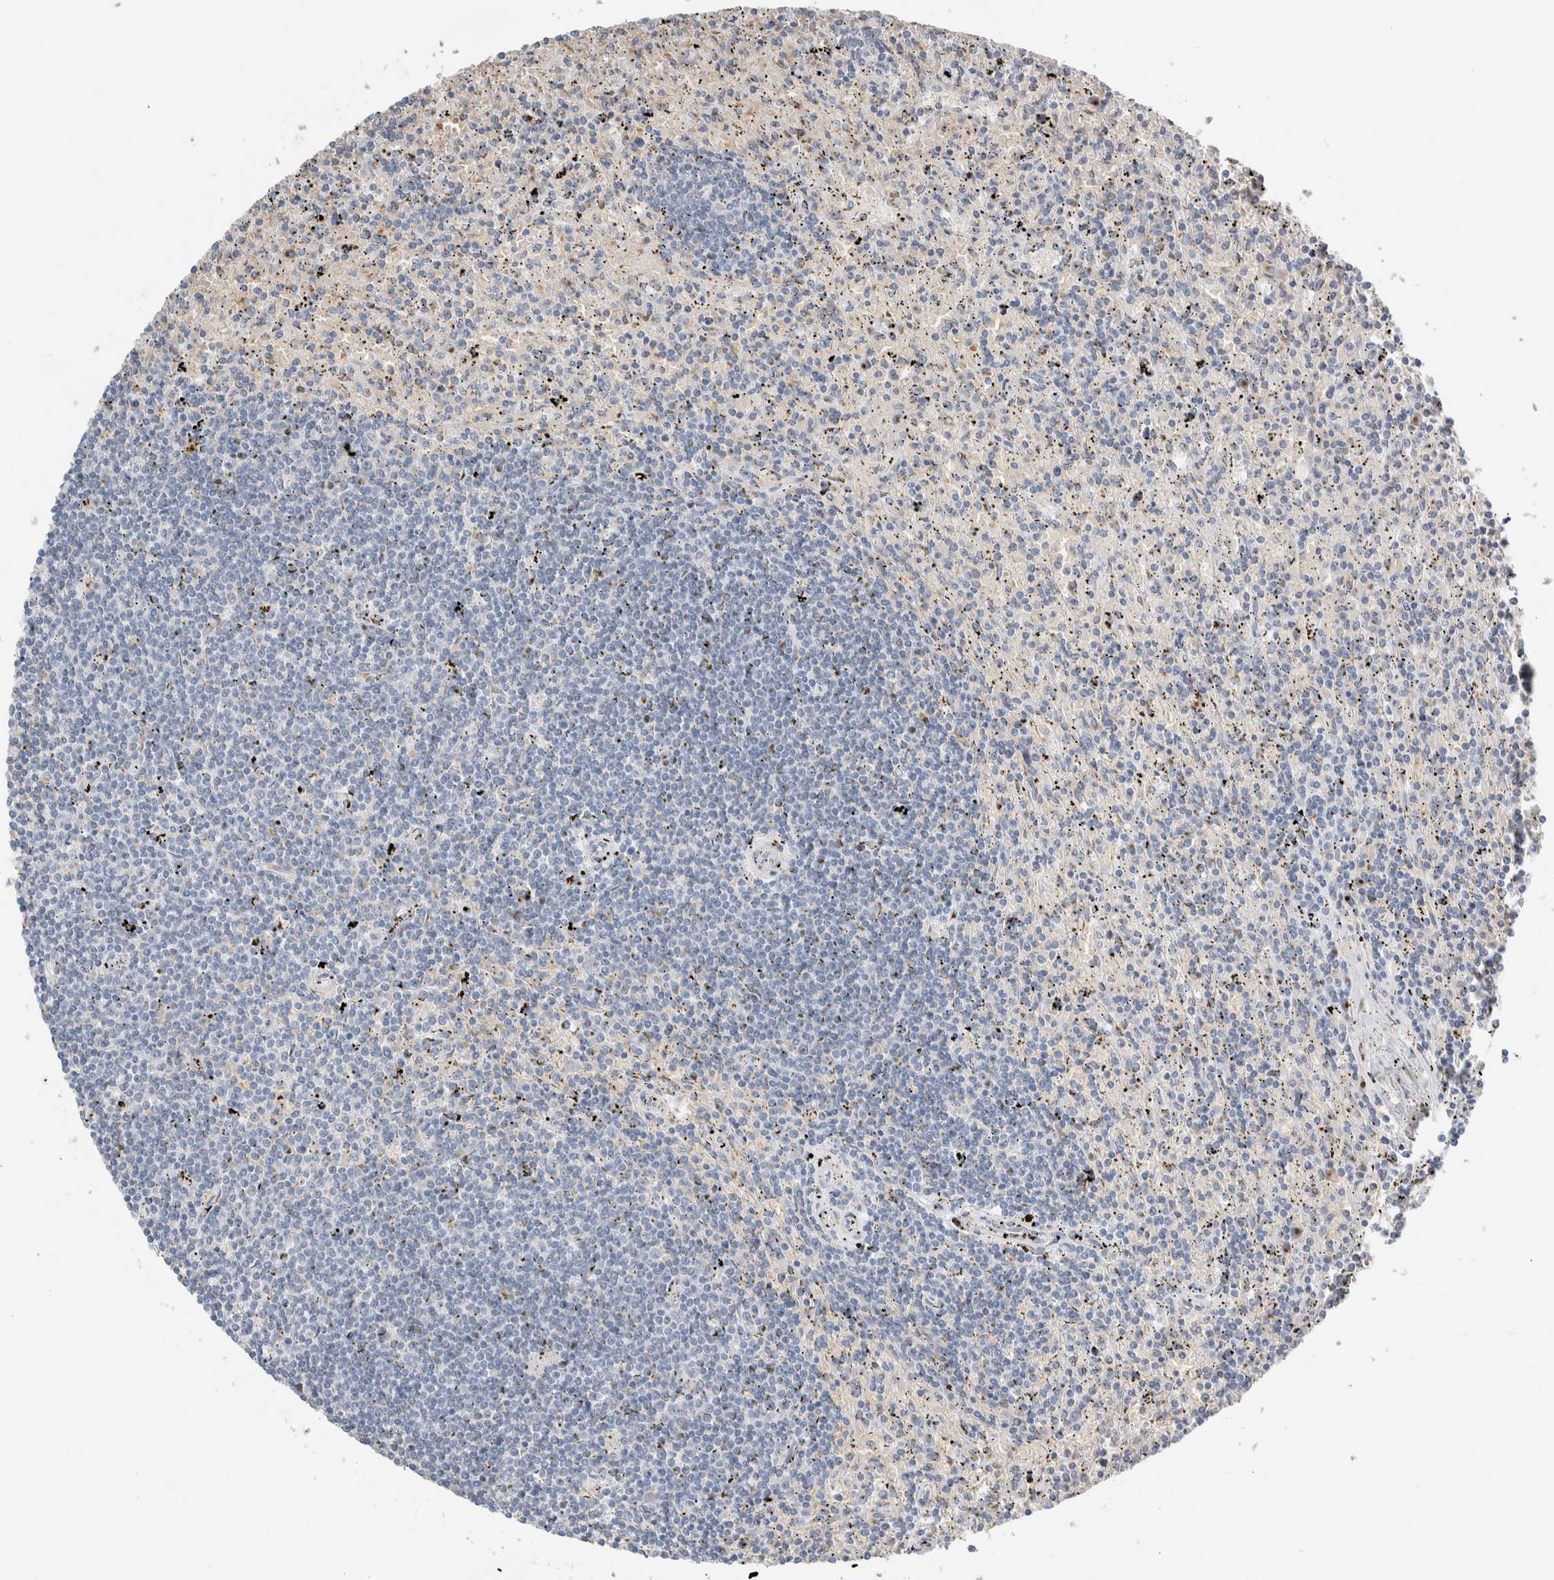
{"staining": {"intensity": "negative", "quantity": "none", "location": "none"}, "tissue": "lymphoma", "cell_type": "Tumor cells", "image_type": "cancer", "snomed": [{"axis": "morphology", "description": "Malignant lymphoma, non-Hodgkin's type, Low grade"}, {"axis": "topography", "description": "Spleen"}], "caption": "High magnification brightfield microscopy of lymphoma stained with DAB (3,3'-diaminobenzidine) (brown) and counterstained with hematoxylin (blue): tumor cells show no significant expression.", "gene": "SLC38A10", "patient": {"sex": "male", "age": 76}}